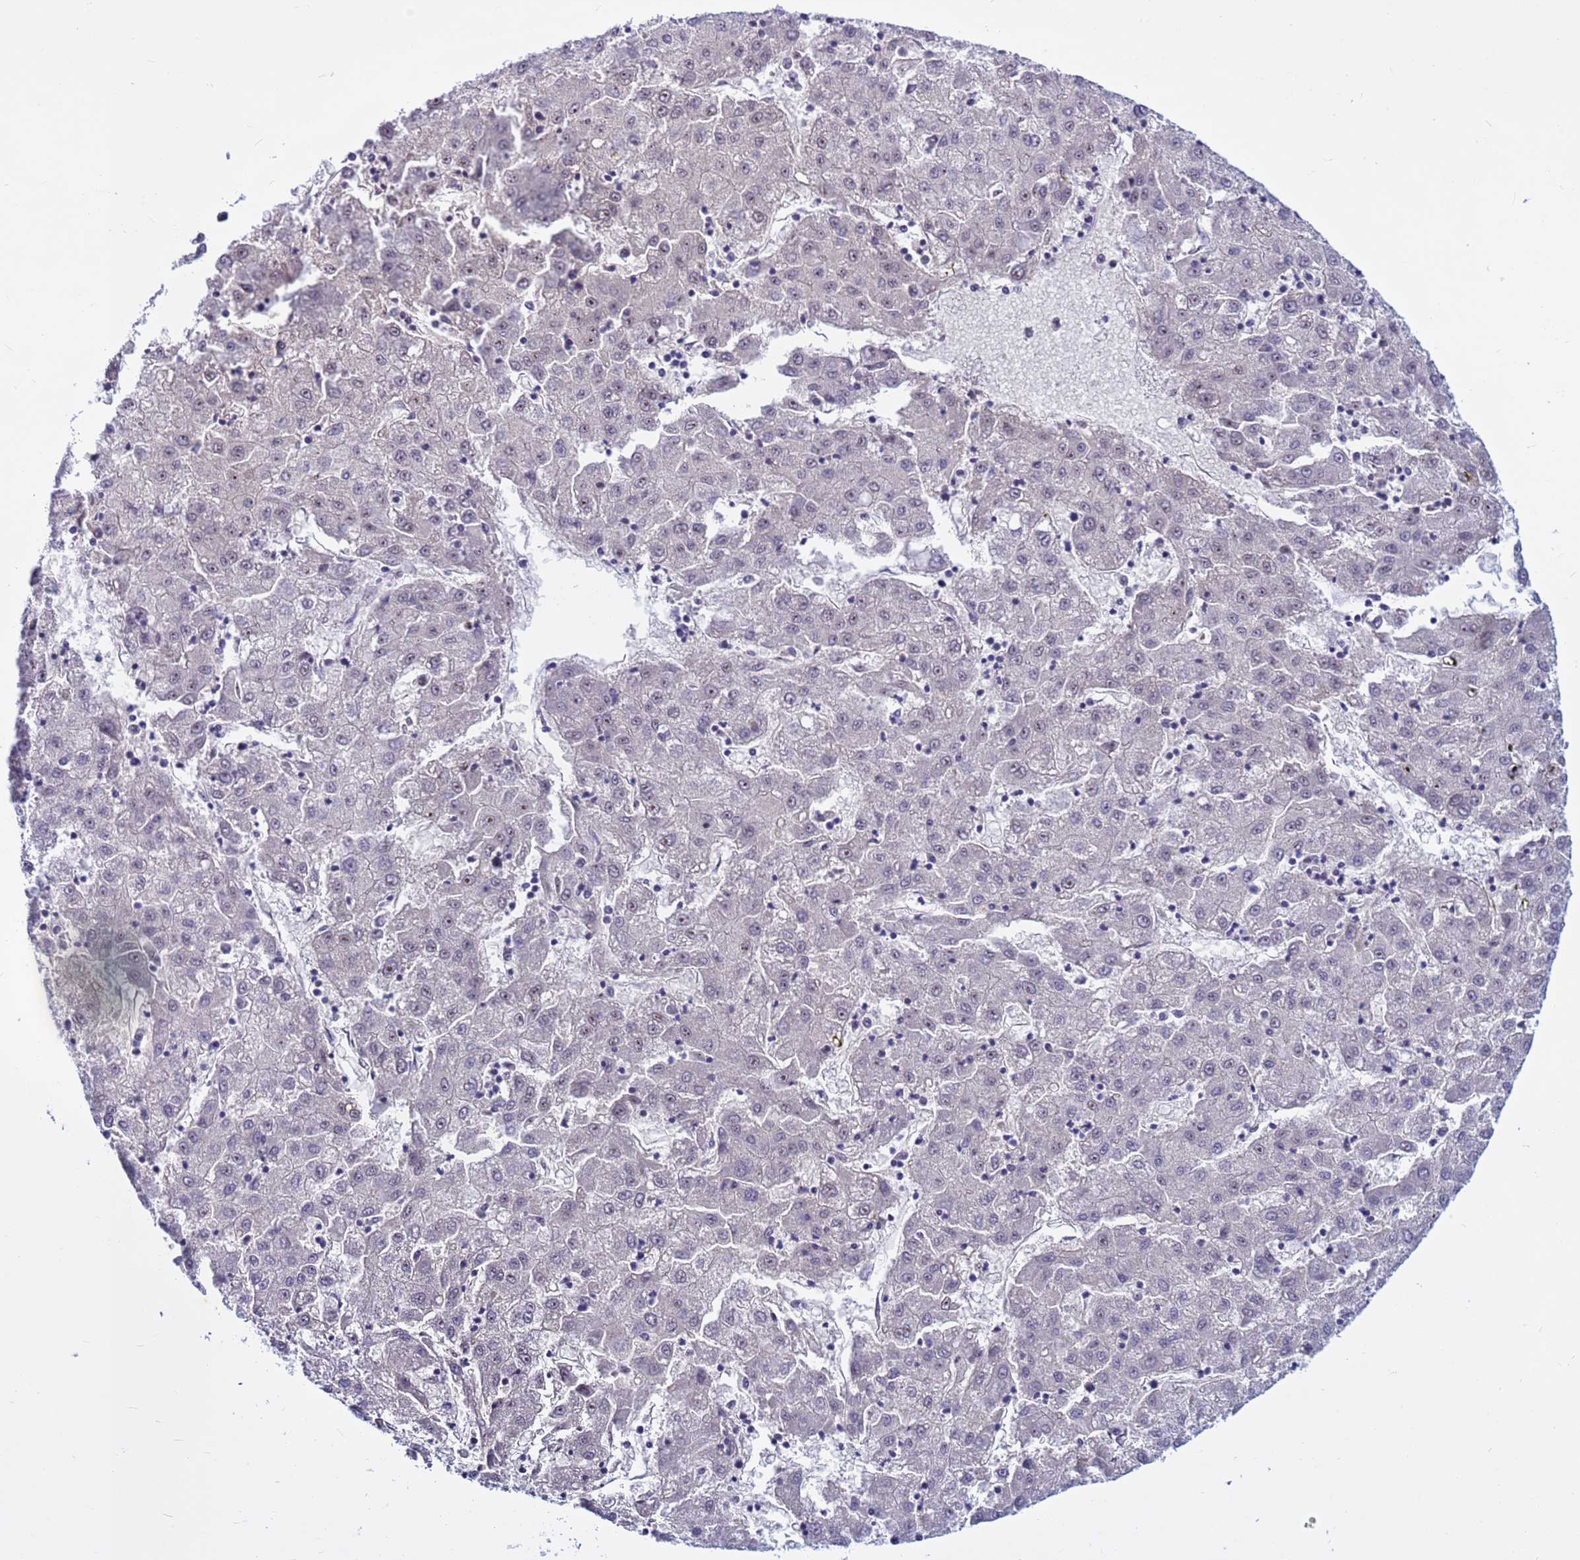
{"staining": {"intensity": "negative", "quantity": "none", "location": "none"}, "tissue": "liver cancer", "cell_type": "Tumor cells", "image_type": "cancer", "snomed": [{"axis": "morphology", "description": "Carcinoma, Hepatocellular, NOS"}, {"axis": "topography", "description": "Liver"}], "caption": "Liver hepatocellular carcinoma was stained to show a protein in brown. There is no significant expression in tumor cells. (DAB (3,3'-diaminobenzidine) IHC, high magnification).", "gene": "DMRTC2", "patient": {"sex": "male", "age": 72}}